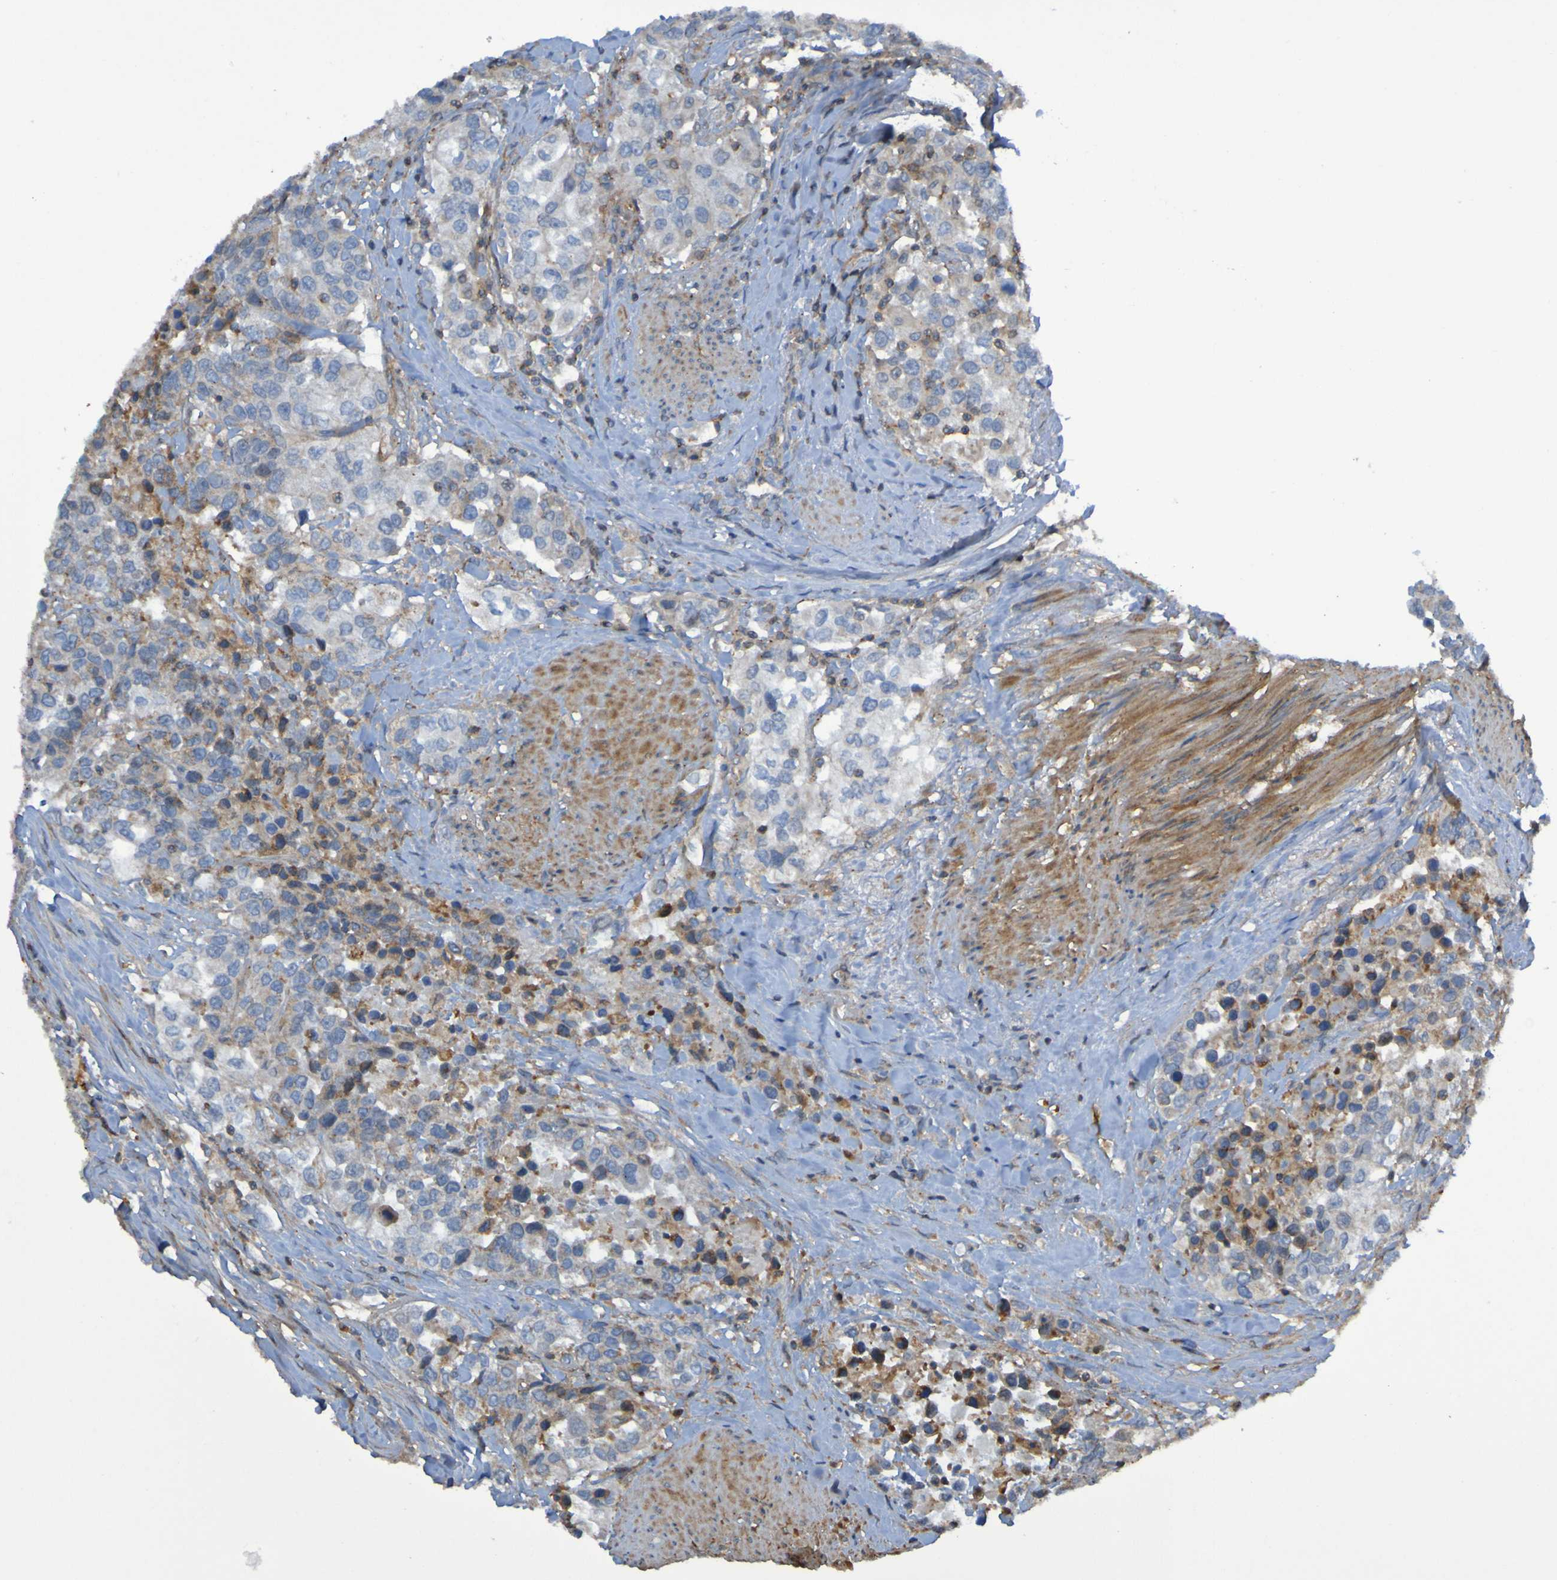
{"staining": {"intensity": "negative", "quantity": "none", "location": "none"}, "tissue": "urothelial cancer", "cell_type": "Tumor cells", "image_type": "cancer", "snomed": [{"axis": "morphology", "description": "Urothelial carcinoma, High grade"}, {"axis": "topography", "description": "Urinary bladder"}], "caption": "A photomicrograph of urothelial carcinoma (high-grade) stained for a protein demonstrates no brown staining in tumor cells.", "gene": "PDGFB", "patient": {"sex": "female", "age": 80}}